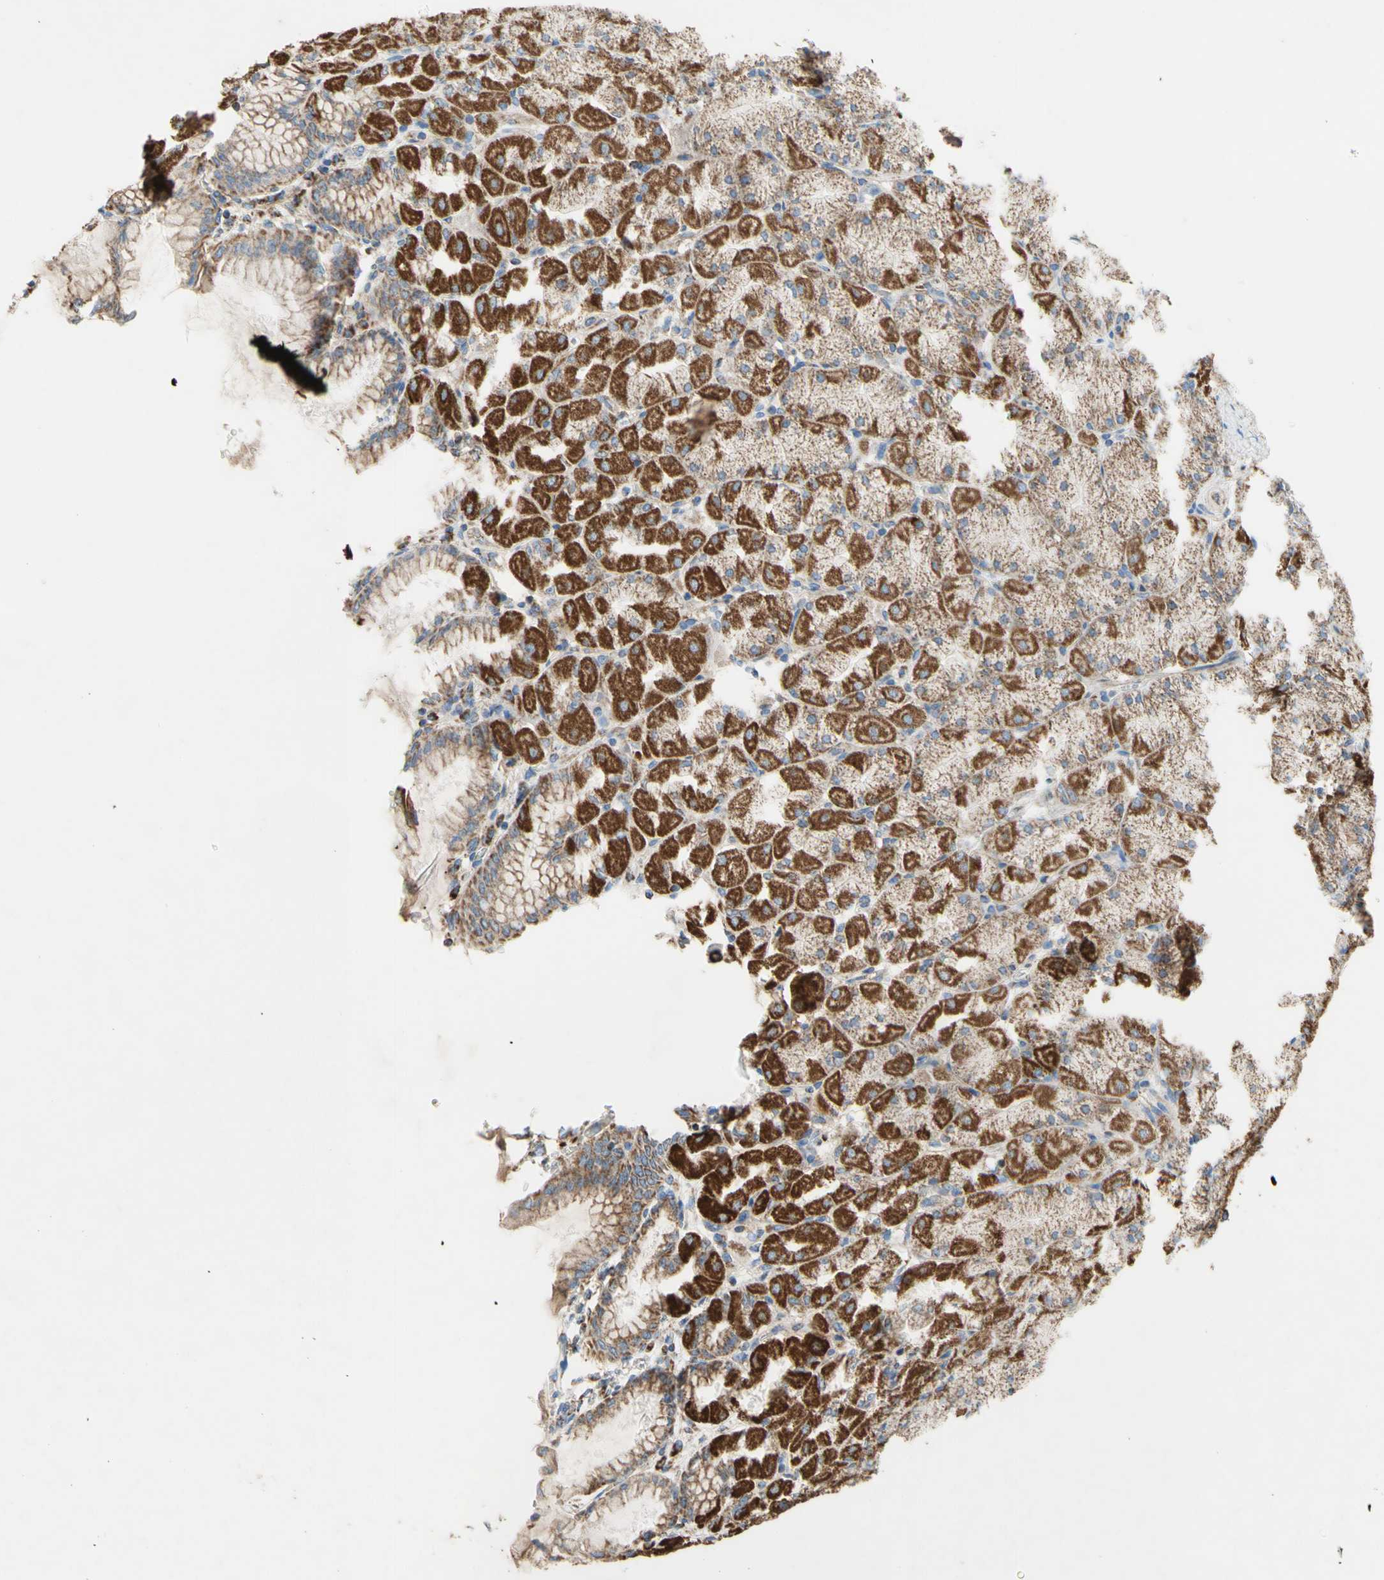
{"staining": {"intensity": "moderate", "quantity": ">75%", "location": "cytoplasmic/membranous"}, "tissue": "stomach", "cell_type": "Glandular cells", "image_type": "normal", "snomed": [{"axis": "morphology", "description": "Normal tissue, NOS"}, {"axis": "topography", "description": "Stomach, upper"}], "caption": "Immunohistochemistry histopathology image of normal stomach: human stomach stained using immunohistochemistry reveals medium levels of moderate protein expression localized specifically in the cytoplasmic/membranous of glandular cells, appearing as a cytoplasmic/membranous brown color.", "gene": "SDHB", "patient": {"sex": "female", "age": 56}}